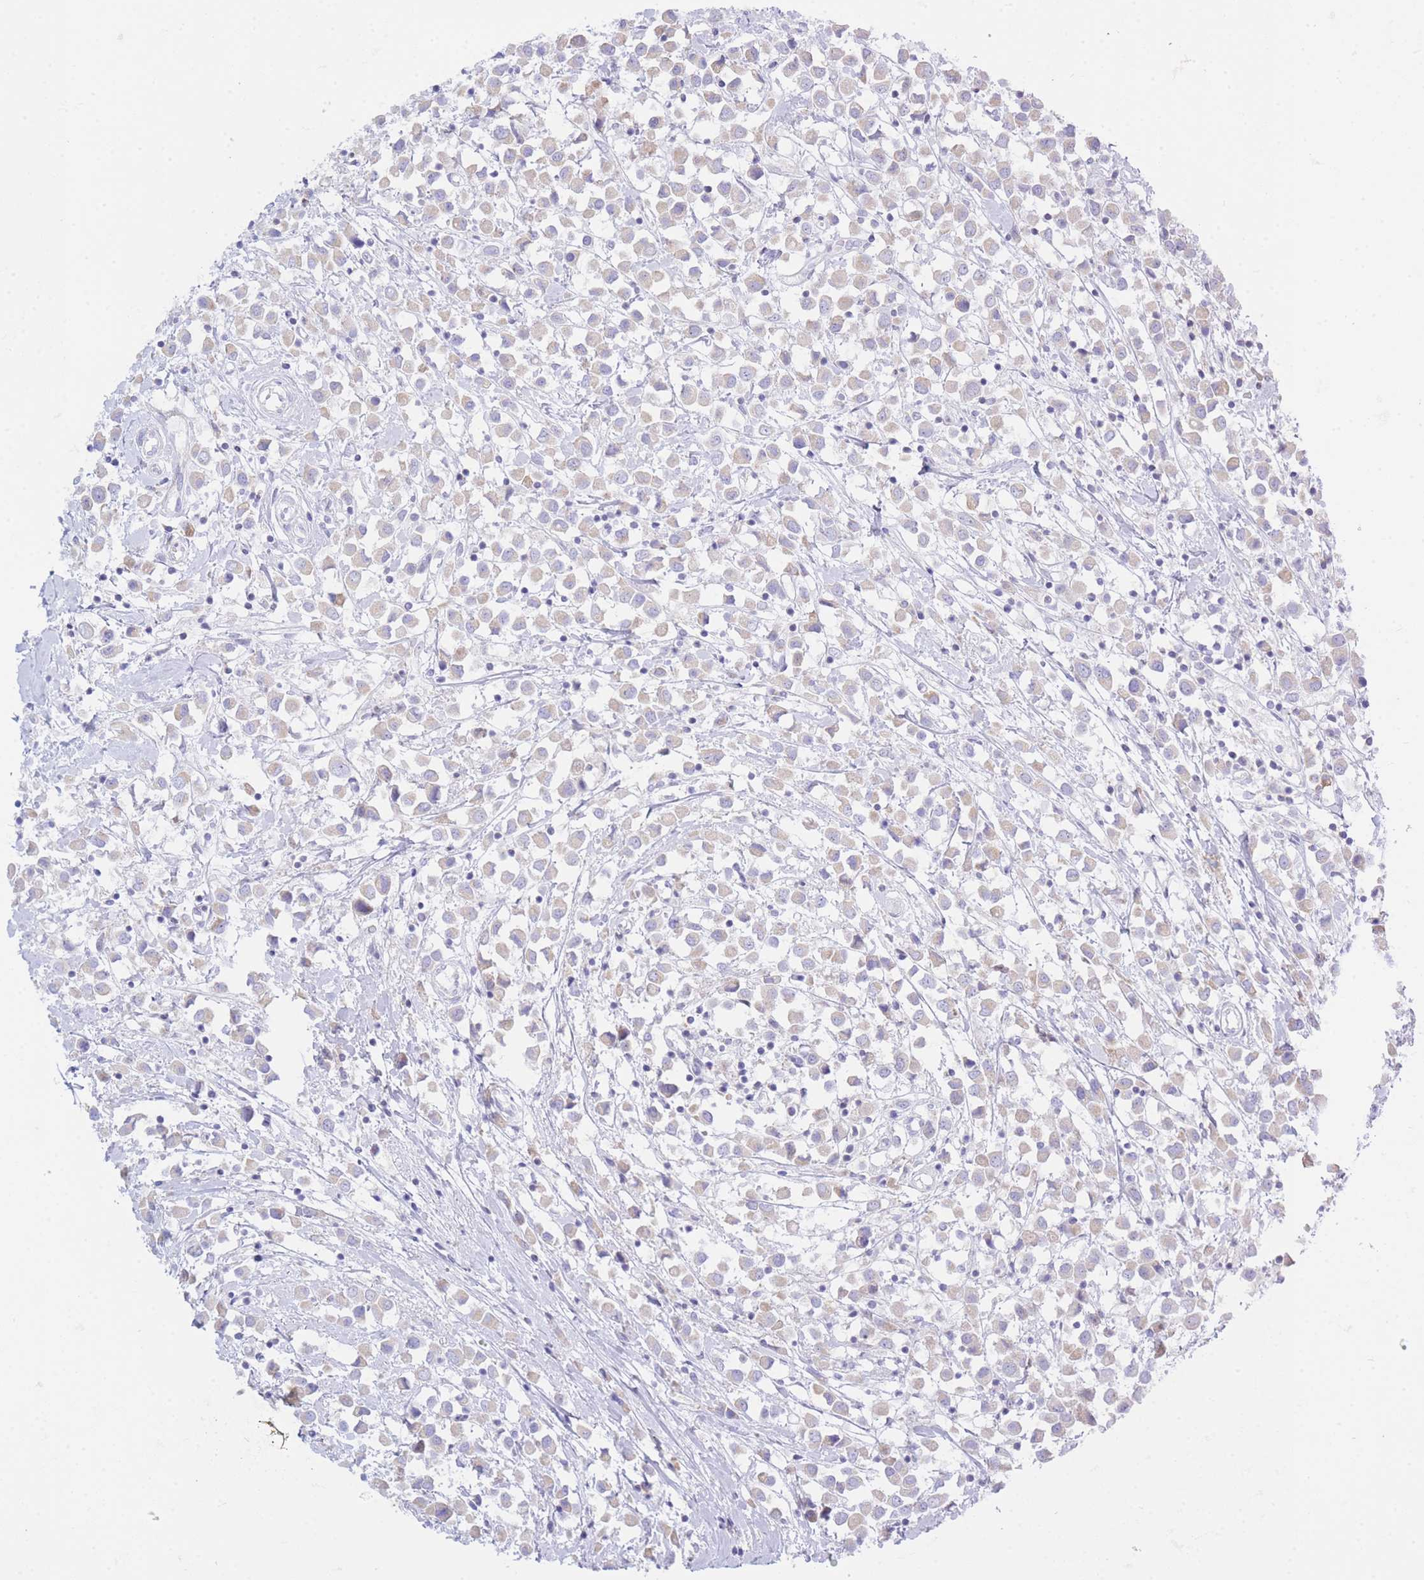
{"staining": {"intensity": "negative", "quantity": "none", "location": "none"}, "tissue": "breast cancer", "cell_type": "Tumor cells", "image_type": "cancer", "snomed": [{"axis": "morphology", "description": "Duct carcinoma"}, {"axis": "topography", "description": "Breast"}], "caption": "This is an immunohistochemistry (IHC) micrograph of intraductal carcinoma (breast). There is no expression in tumor cells.", "gene": "NANP", "patient": {"sex": "female", "age": 61}}